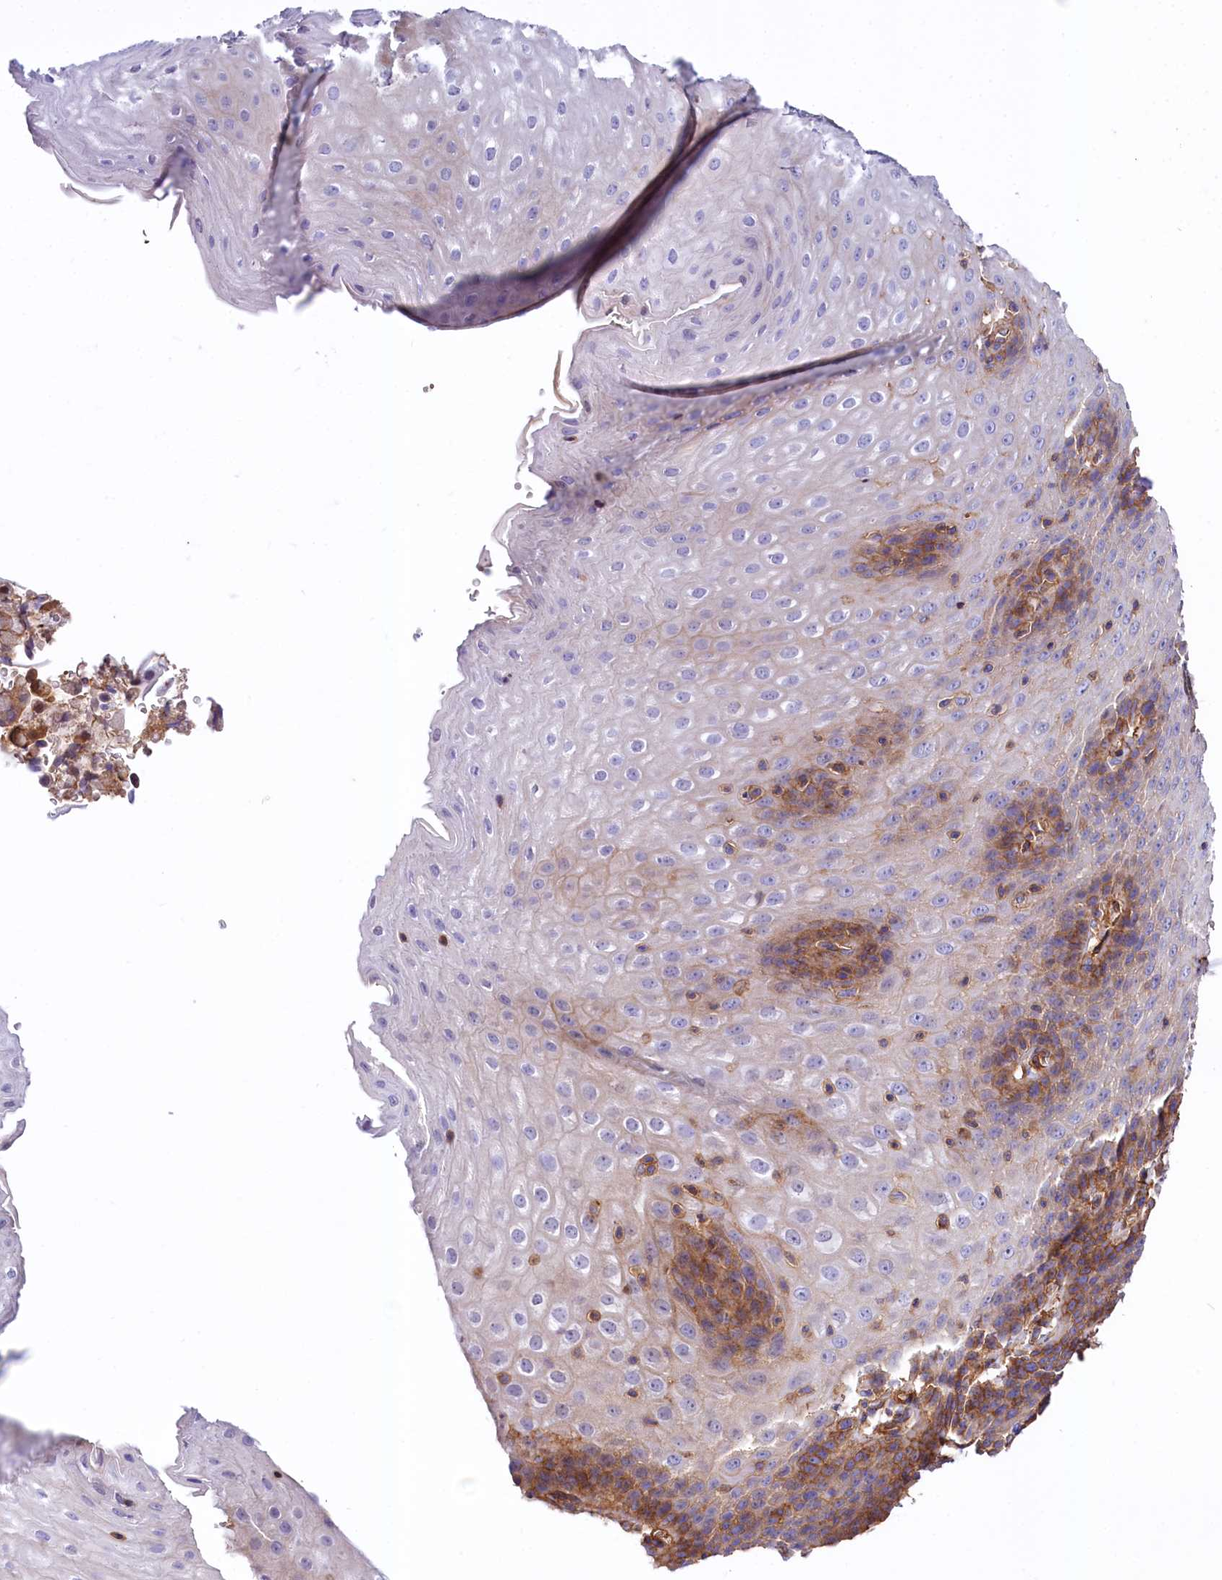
{"staining": {"intensity": "strong", "quantity": "25%-75%", "location": "cytoplasmic/membranous"}, "tissue": "esophagus", "cell_type": "Squamous epithelial cells", "image_type": "normal", "snomed": [{"axis": "morphology", "description": "Normal tissue, NOS"}, {"axis": "topography", "description": "Esophagus"}], "caption": "A brown stain shows strong cytoplasmic/membranous staining of a protein in squamous epithelial cells of normal esophagus.", "gene": "ANO6", "patient": {"sex": "female", "age": 61}}